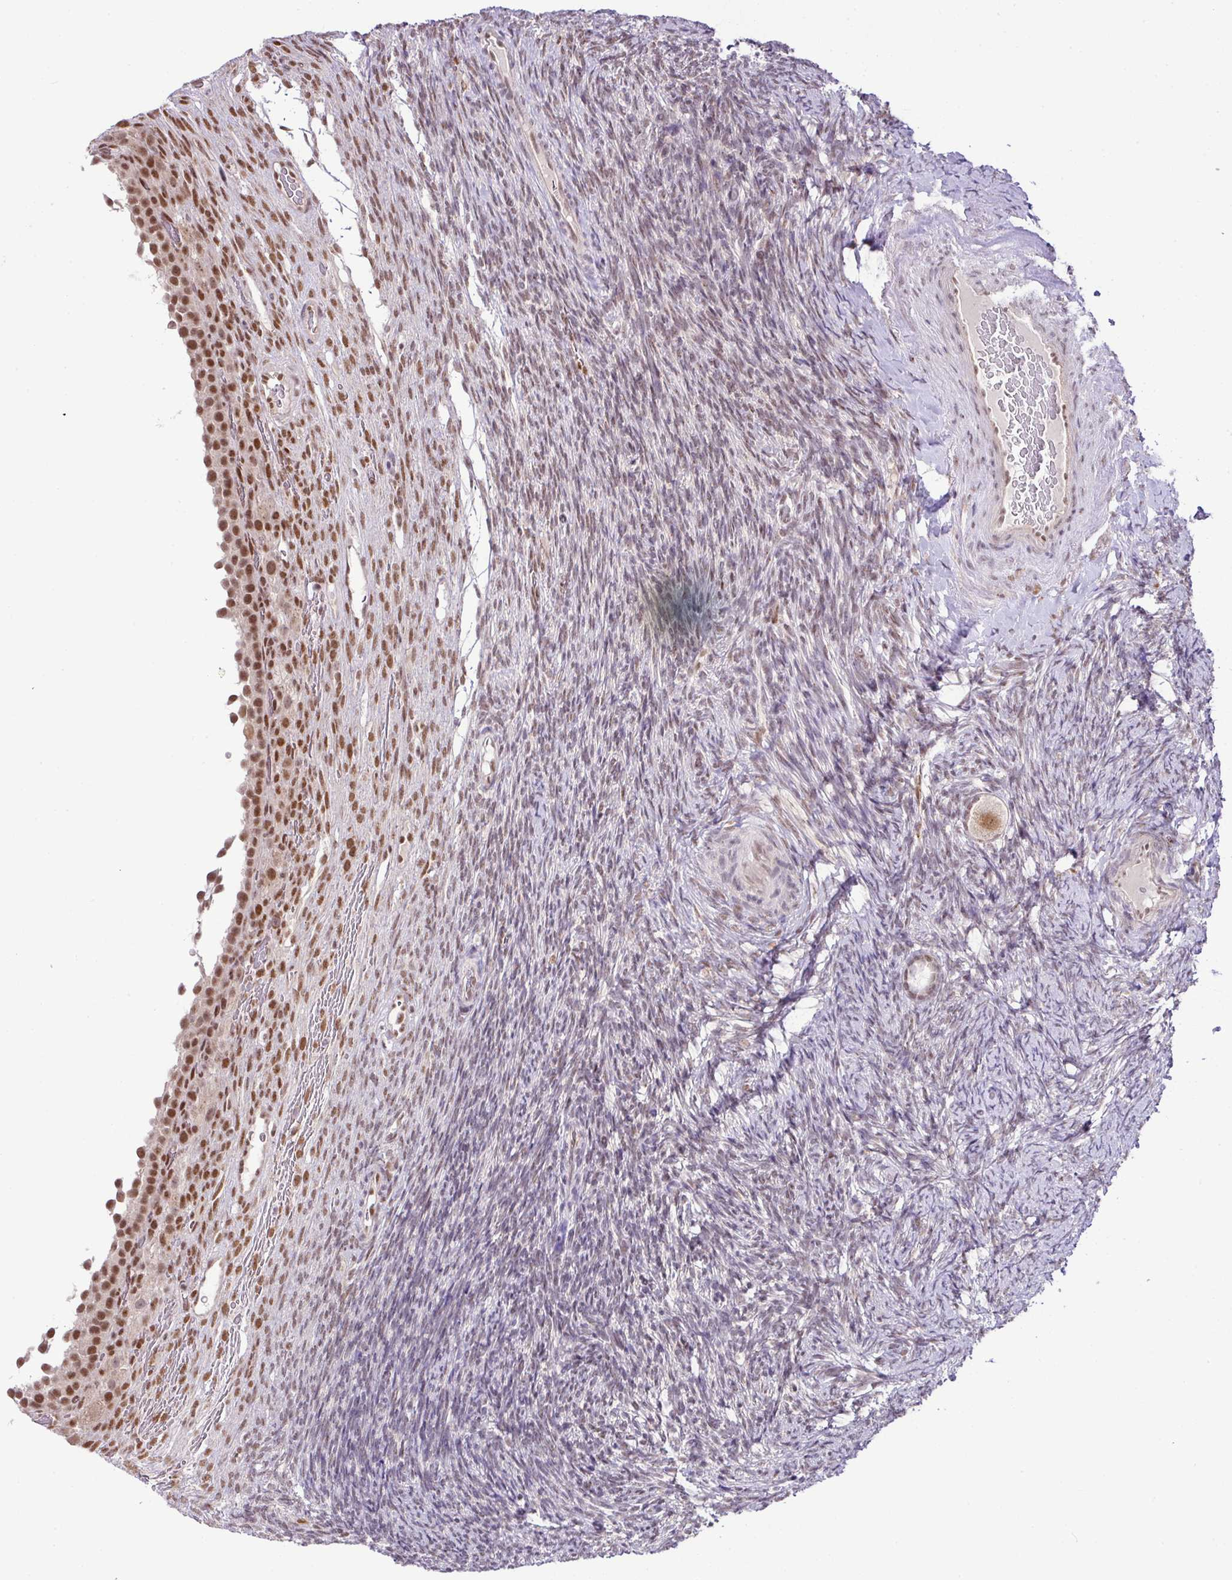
{"staining": {"intensity": "moderate", "quantity": ">75%", "location": "nuclear"}, "tissue": "ovary", "cell_type": "Follicle cells", "image_type": "normal", "snomed": [{"axis": "morphology", "description": "Normal tissue, NOS"}, {"axis": "topography", "description": "Ovary"}], "caption": "Moderate nuclear protein positivity is present in approximately >75% of follicle cells in ovary.", "gene": "PGAP4", "patient": {"sex": "female", "age": 34}}